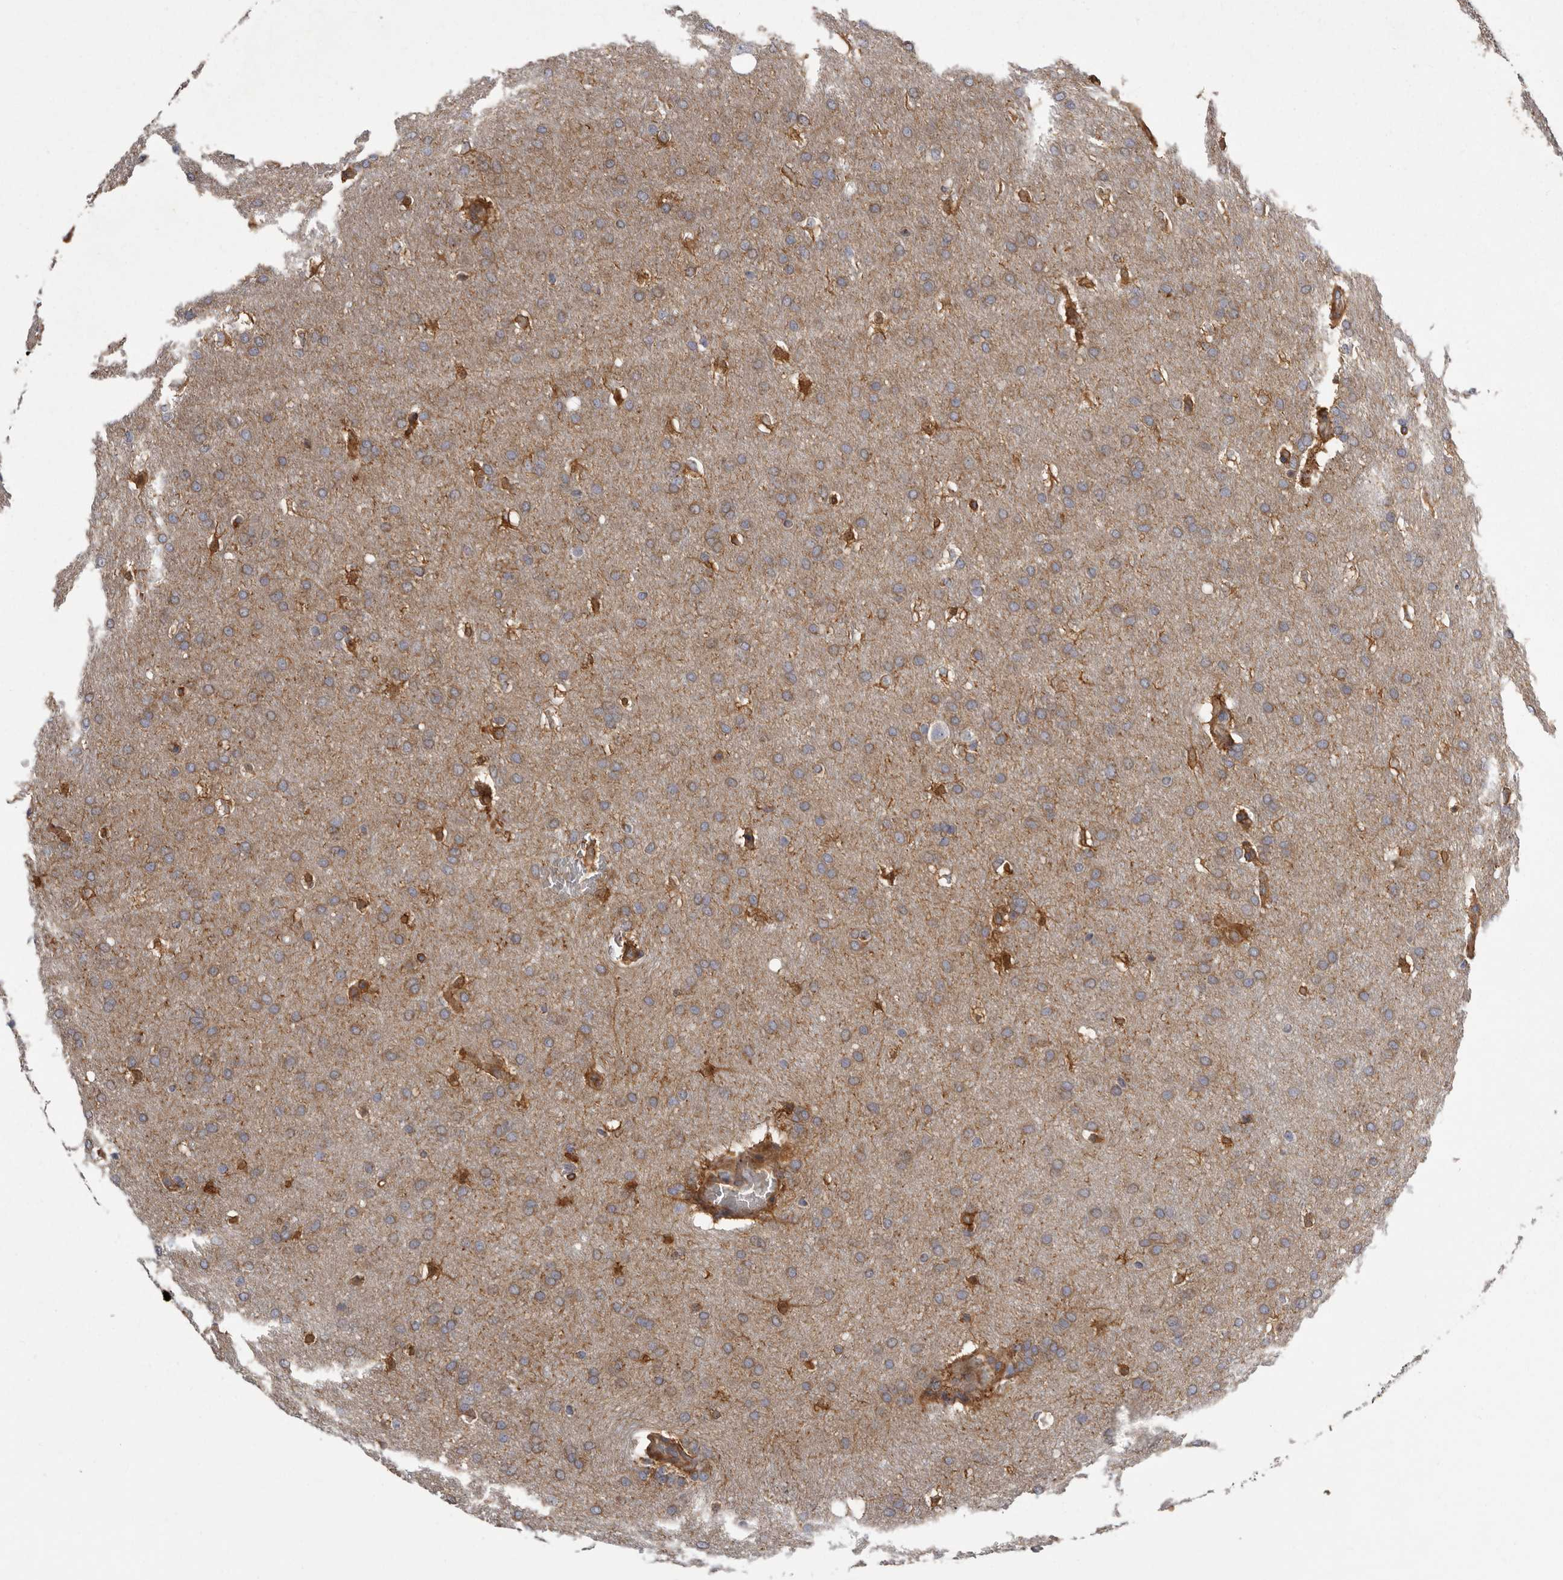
{"staining": {"intensity": "moderate", "quantity": ">75%", "location": "cytoplasmic/membranous"}, "tissue": "glioma", "cell_type": "Tumor cells", "image_type": "cancer", "snomed": [{"axis": "morphology", "description": "Glioma, malignant, Low grade"}, {"axis": "topography", "description": "Brain"}], "caption": "Immunohistochemistry (DAB) staining of glioma exhibits moderate cytoplasmic/membranous protein expression in about >75% of tumor cells. The staining is performed using DAB (3,3'-diaminobenzidine) brown chromogen to label protein expression. The nuclei are counter-stained blue using hematoxylin.", "gene": "ENAH", "patient": {"sex": "female", "age": 37}}